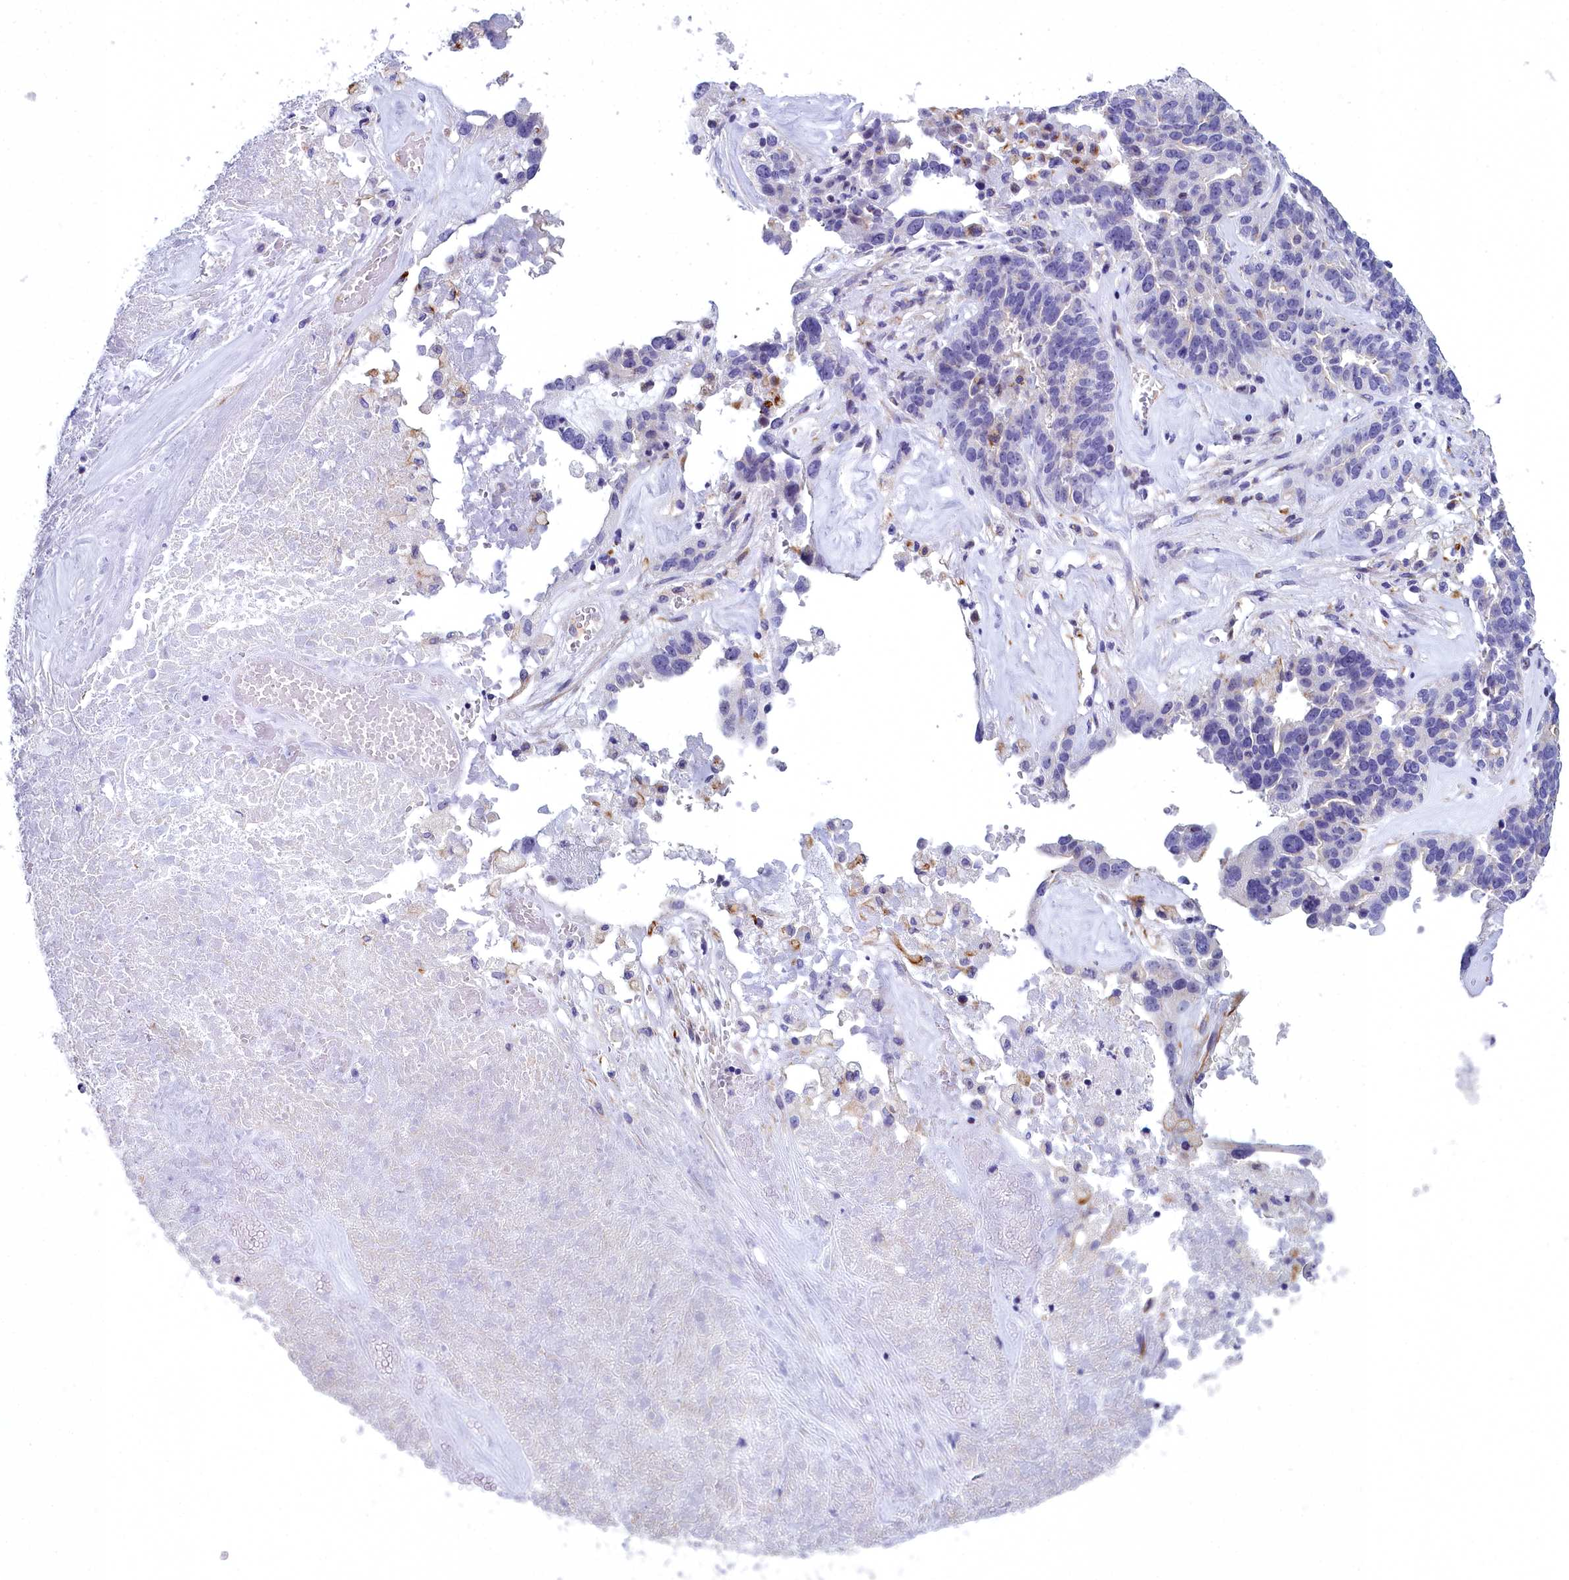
{"staining": {"intensity": "negative", "quantity": "none", "location": "none"}, "tissue": "ovarian cancer", "cell_type": "Tumor cells", "image_type": "cancer", "snomed": [{"axis": "morphology", "description": "Cystadenocarcinoma, serous, NOS"}, {"axis": "topography", "description": "Ovary"}], "caption": "Immunohistochemistry micrograph of human serous cystadenocarcinoma (ovarian) stained for a protein (brown), which demonstrates no staining in tumor cells.", "gene": "TIMM22", "patient": {"sex": "female", "age": 59}}